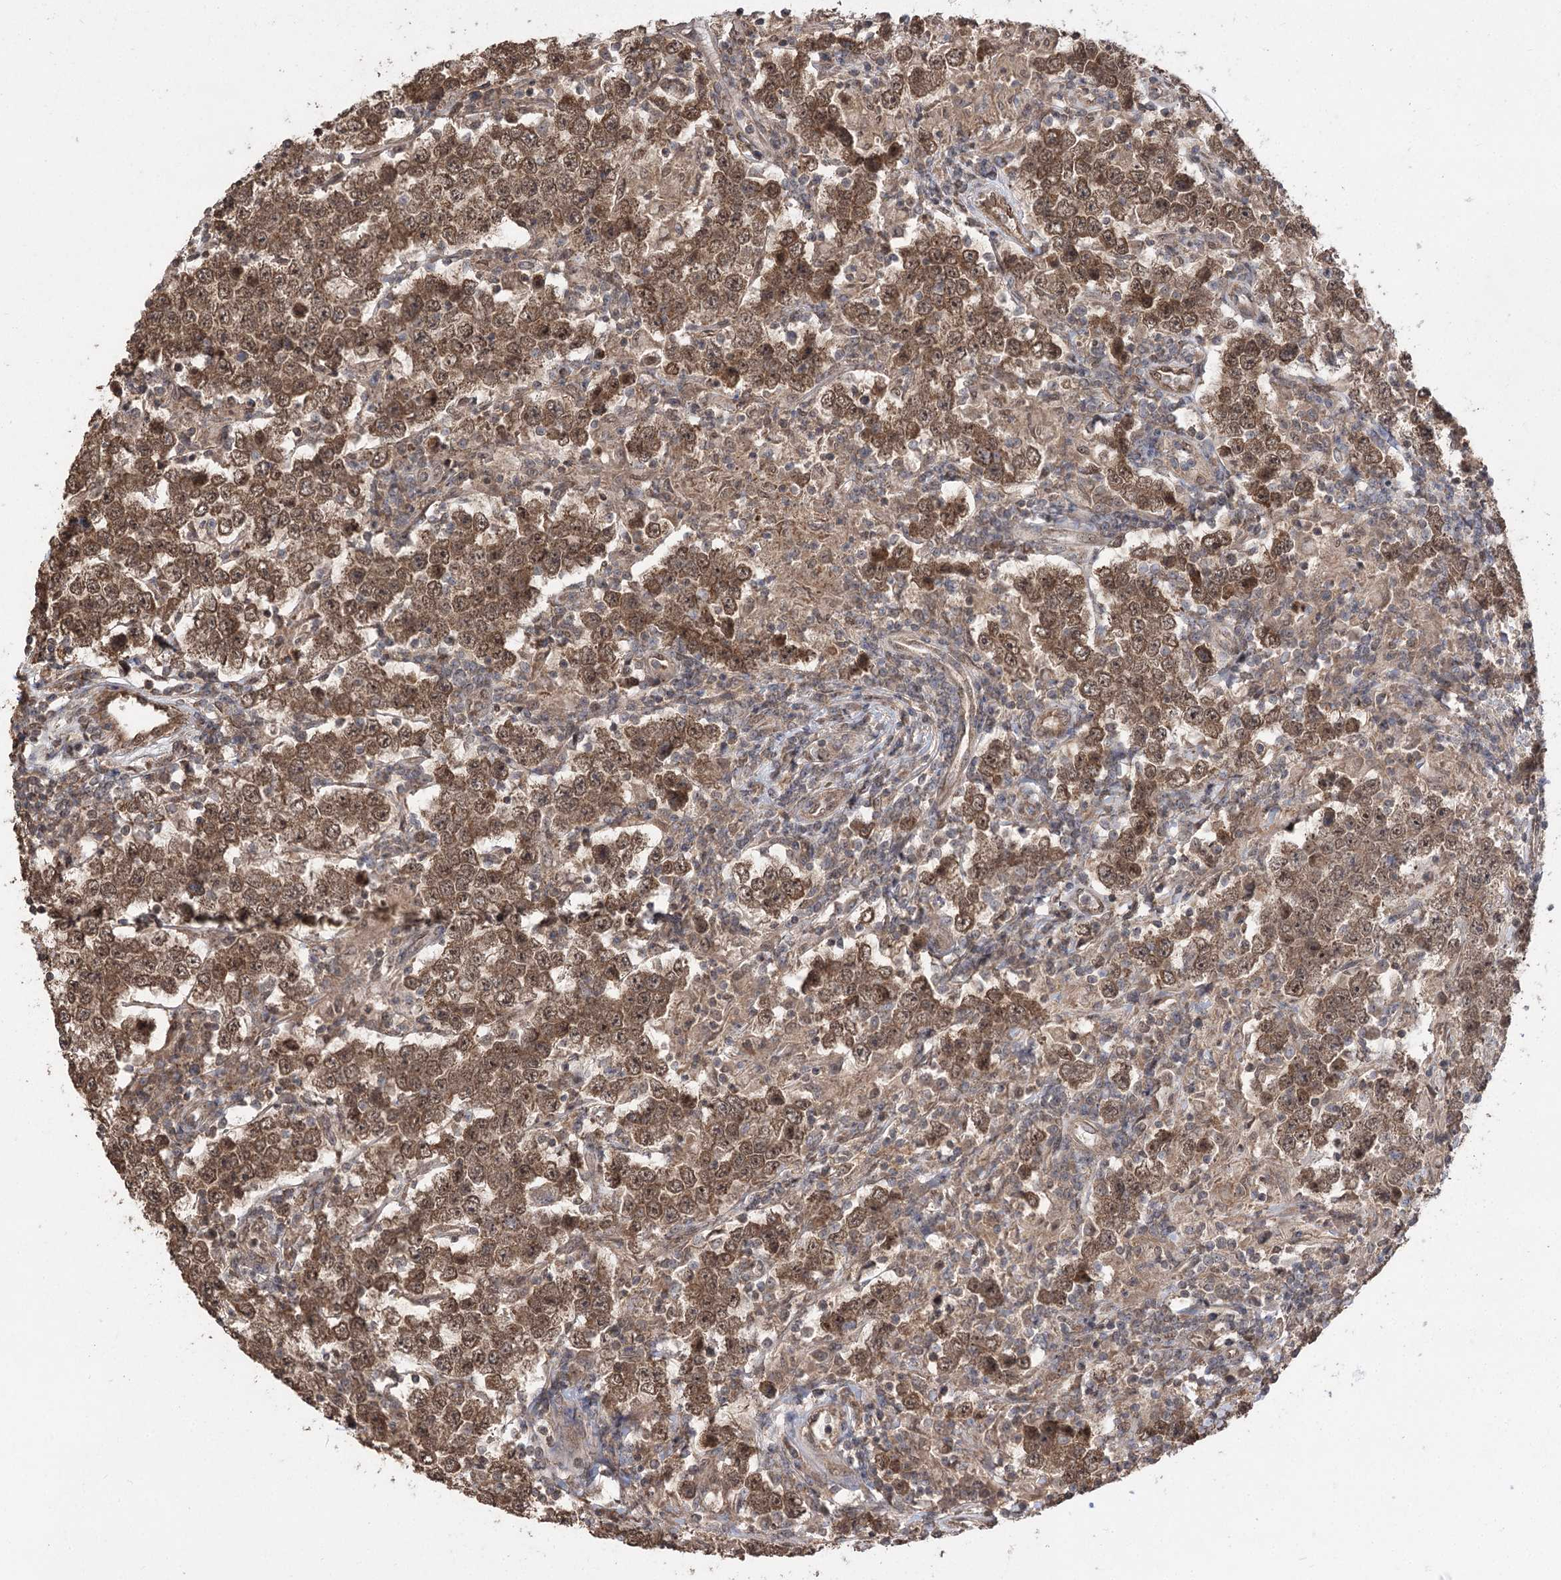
{"staining": {"intensity": "moderate", "quantity": ">75%", "location": "cytoplasmic/membranous,nuclear"}, "tissue": "testis cancer", "cell_type": "Tumor cells", "image_type": "cancer", "snomed": [{"axis": "morphology", "description": "Normal tissue, NOS"}, {"axis": "morphology", "description": "Urothelial carcinoma, High grade"}, {"axis": "morphology", "description": "Seminoma, NOS"}, {"axis": "morphology", "description": "Carcinoma, Embryonal, NOS"}, {"axis": "topography", "description": "Urinary bladder"}, {"axis": "topography", "description": "Testis"}], "caption": "The histopathology image displays immunohistochemical staining of testis cancer (seminoma). There is moderate cytoplasmic/membranous and nuclear staining is present in approximately >75% of tumor cells.", "gene": "TENM2", "patient": {"sex": "male", "age": 41}}